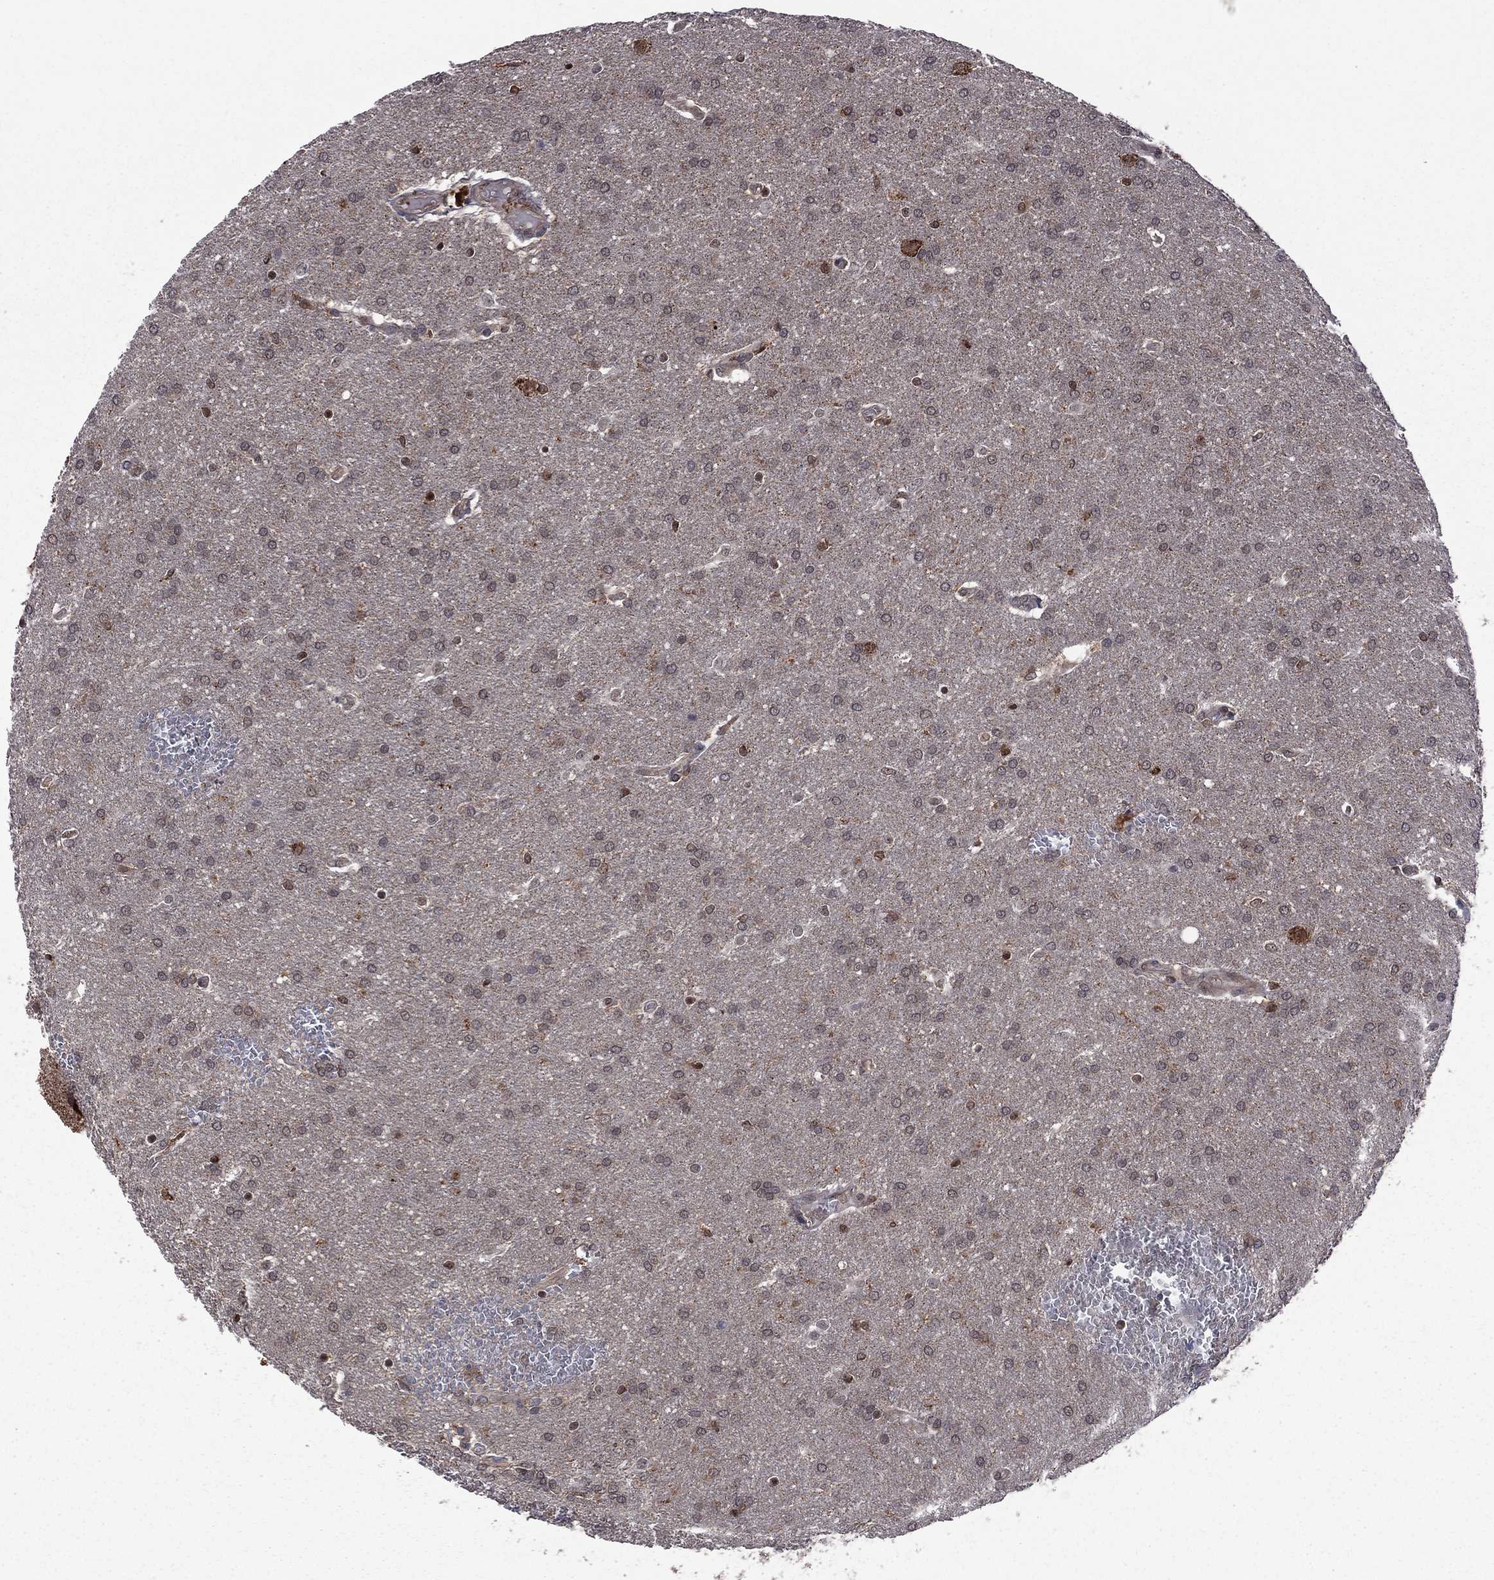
{"staining": {"intensity": "negative", "quantity": "none", "location": "none"}, "tissue": "glioma", "cell_type": "Tumor cells", "image_type": "cancer", "snomed": [{"axis": "morphology", "description": "Glioma, malignant, Low grade"}, {"axis": "topography", "description": "Brain"}], "caption": "Protein analysis of glioma exhibits no significant staining in tumor cells.", "gene": "GPAA1", "patient": {"sex": "female", "age": 32}}